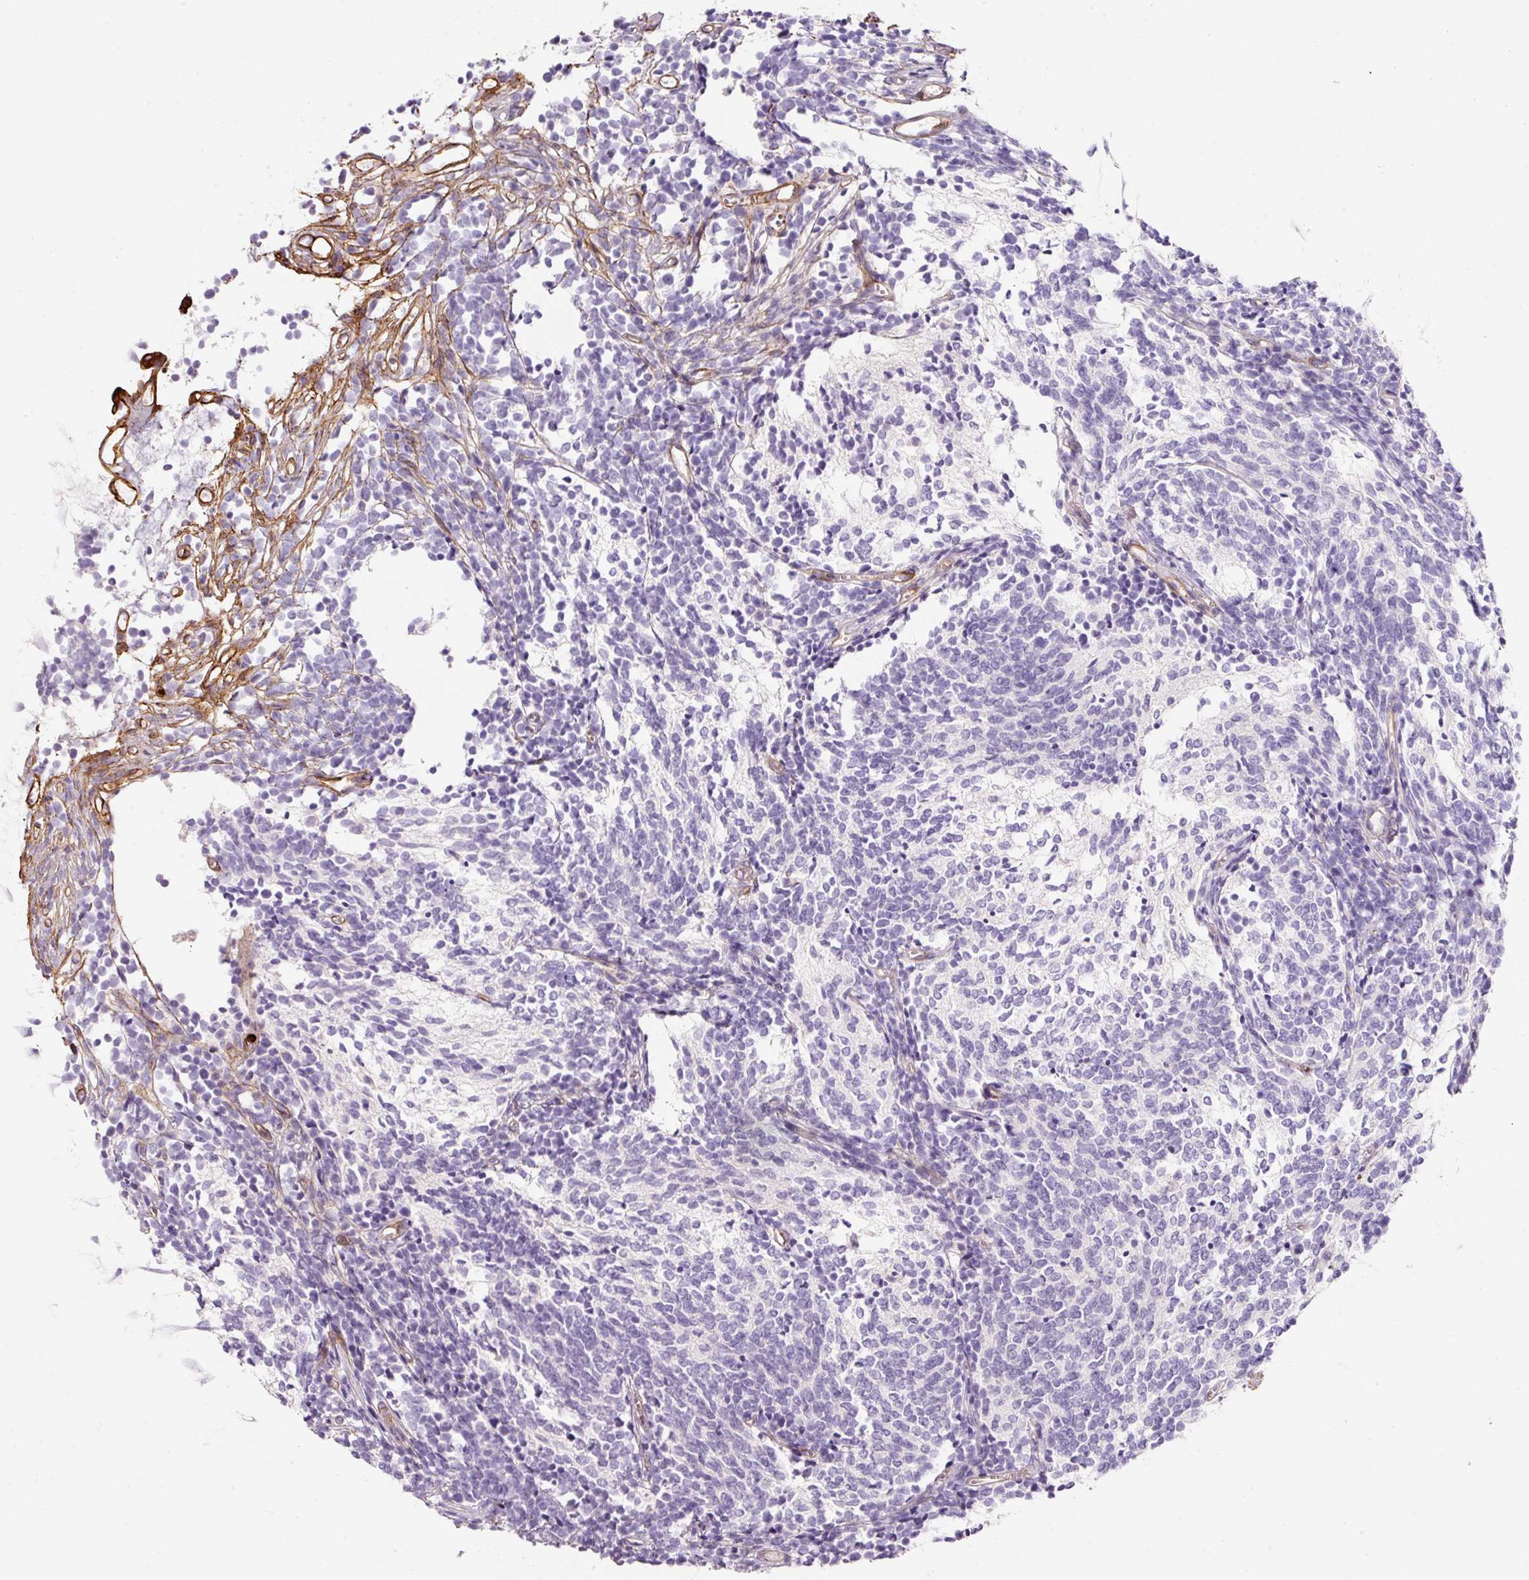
{"staining": {"intensity": "negative", "quantity": "none", "location": "none"}, "tissue": "glioma", "cell_type": "Tumor cells", "image_type": "cancer", "snomed": [{"axis": "morphology", "description": "Glioma, malignant, Low grade"}, {"axis": "topography", "description": "Brain"}], "caption": "An immunohistochemistry micrograph of malignant glioma (low-grade) is shown. There is no staining in tumor cells of malignant glioma (low-grade).", "gene": "LOXL4", "patient": {"sex": "female", "age": 1}}